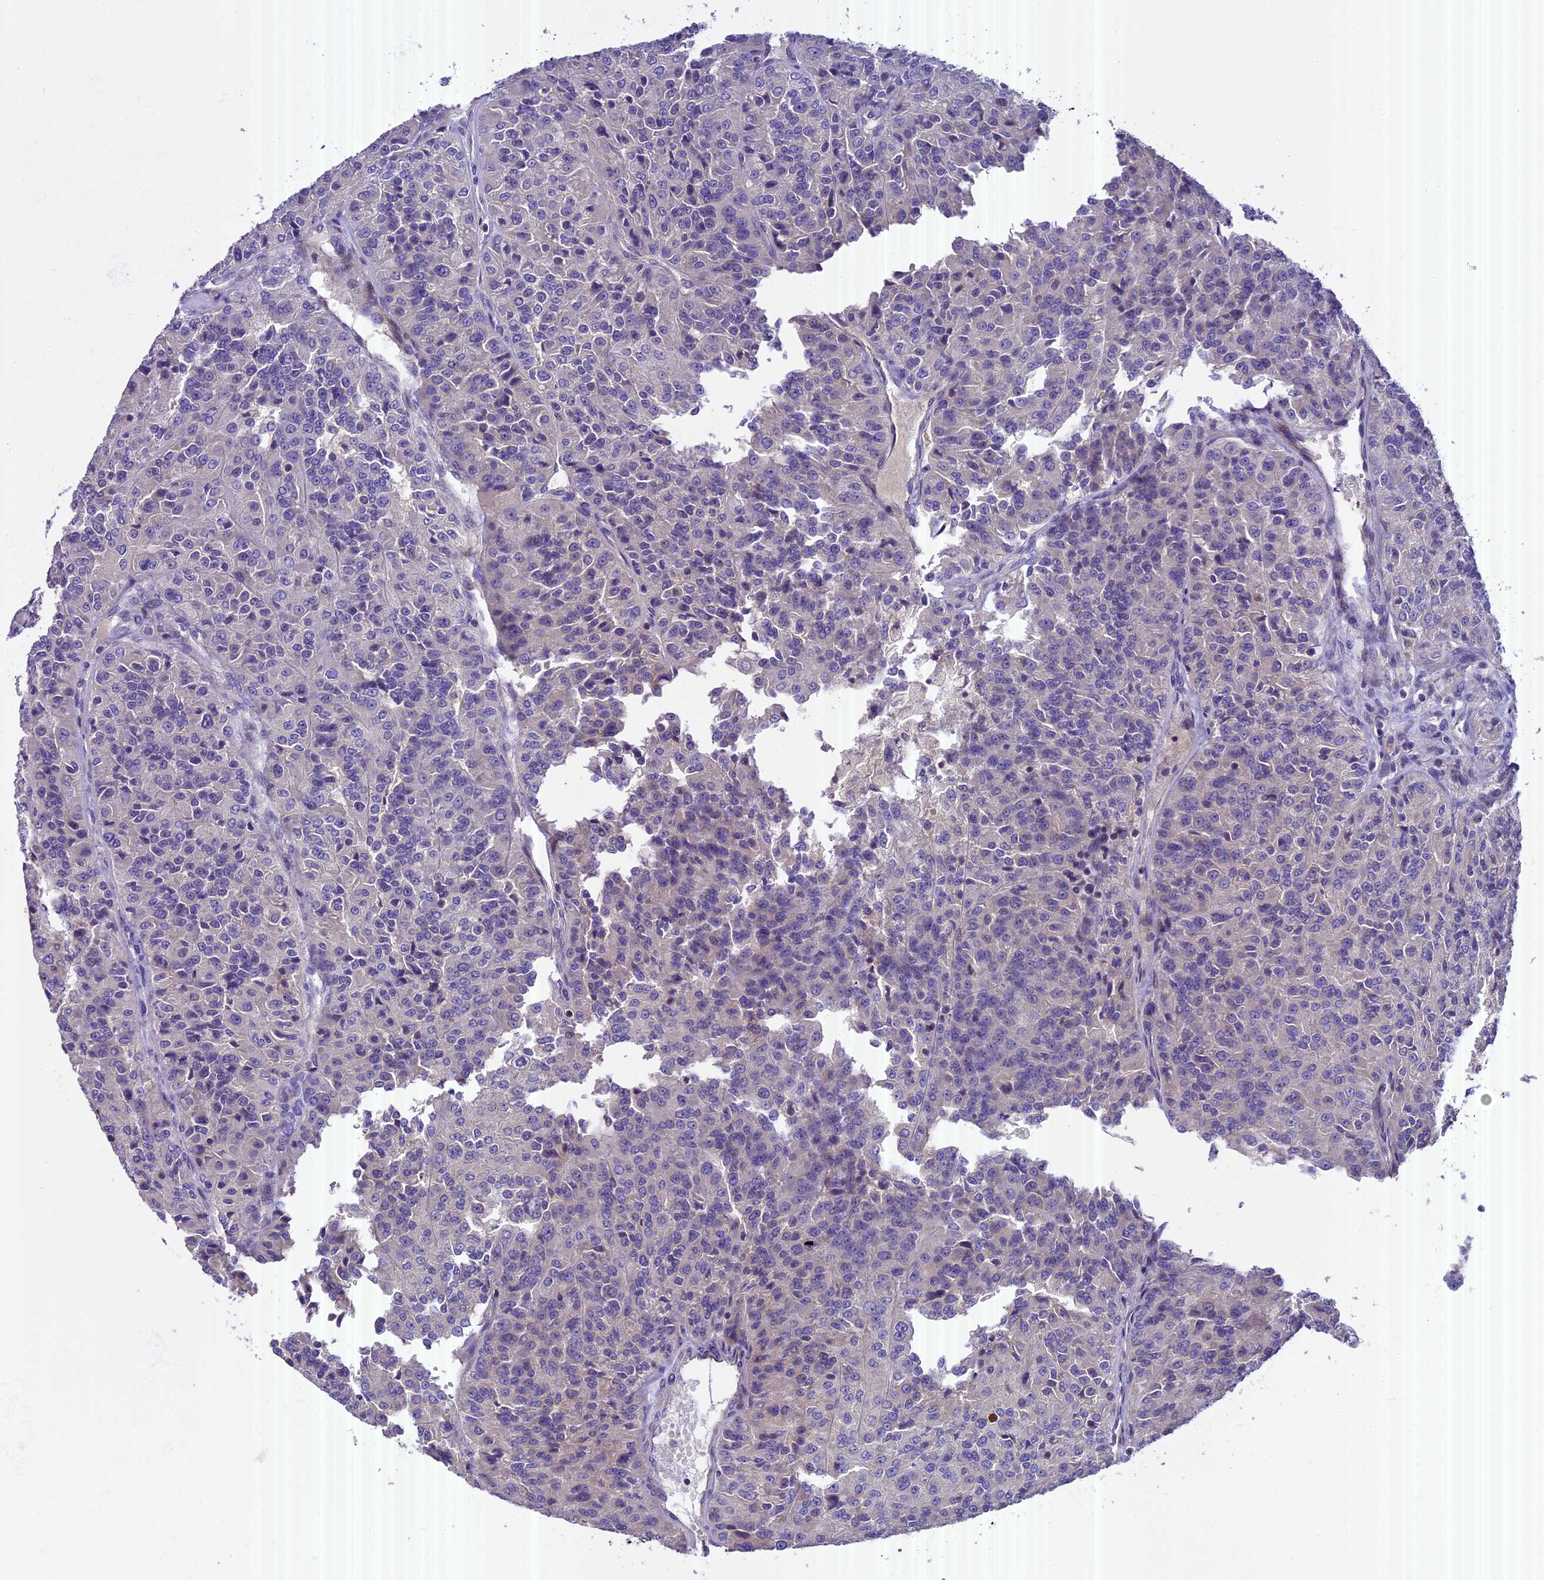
{"staining": {"intensity": "negative", "quantity": "none", "location": "none"}, "tissue": "renal cancer", "cell_type": "Tumor cells", "image_type": "cancer", "snomed": [{"axis": "morphology", "description": "Adenocarcinoma, NOS"}, {"axis": "topography", "description": "Kidney"}], "caption": "Renal cancer (adenocarcinoma) was stained to show a protein in brown. There is no significant expression in tumor cells.", "gene": "FAM98C", "patient": {"sex": "female", "age": 63}}